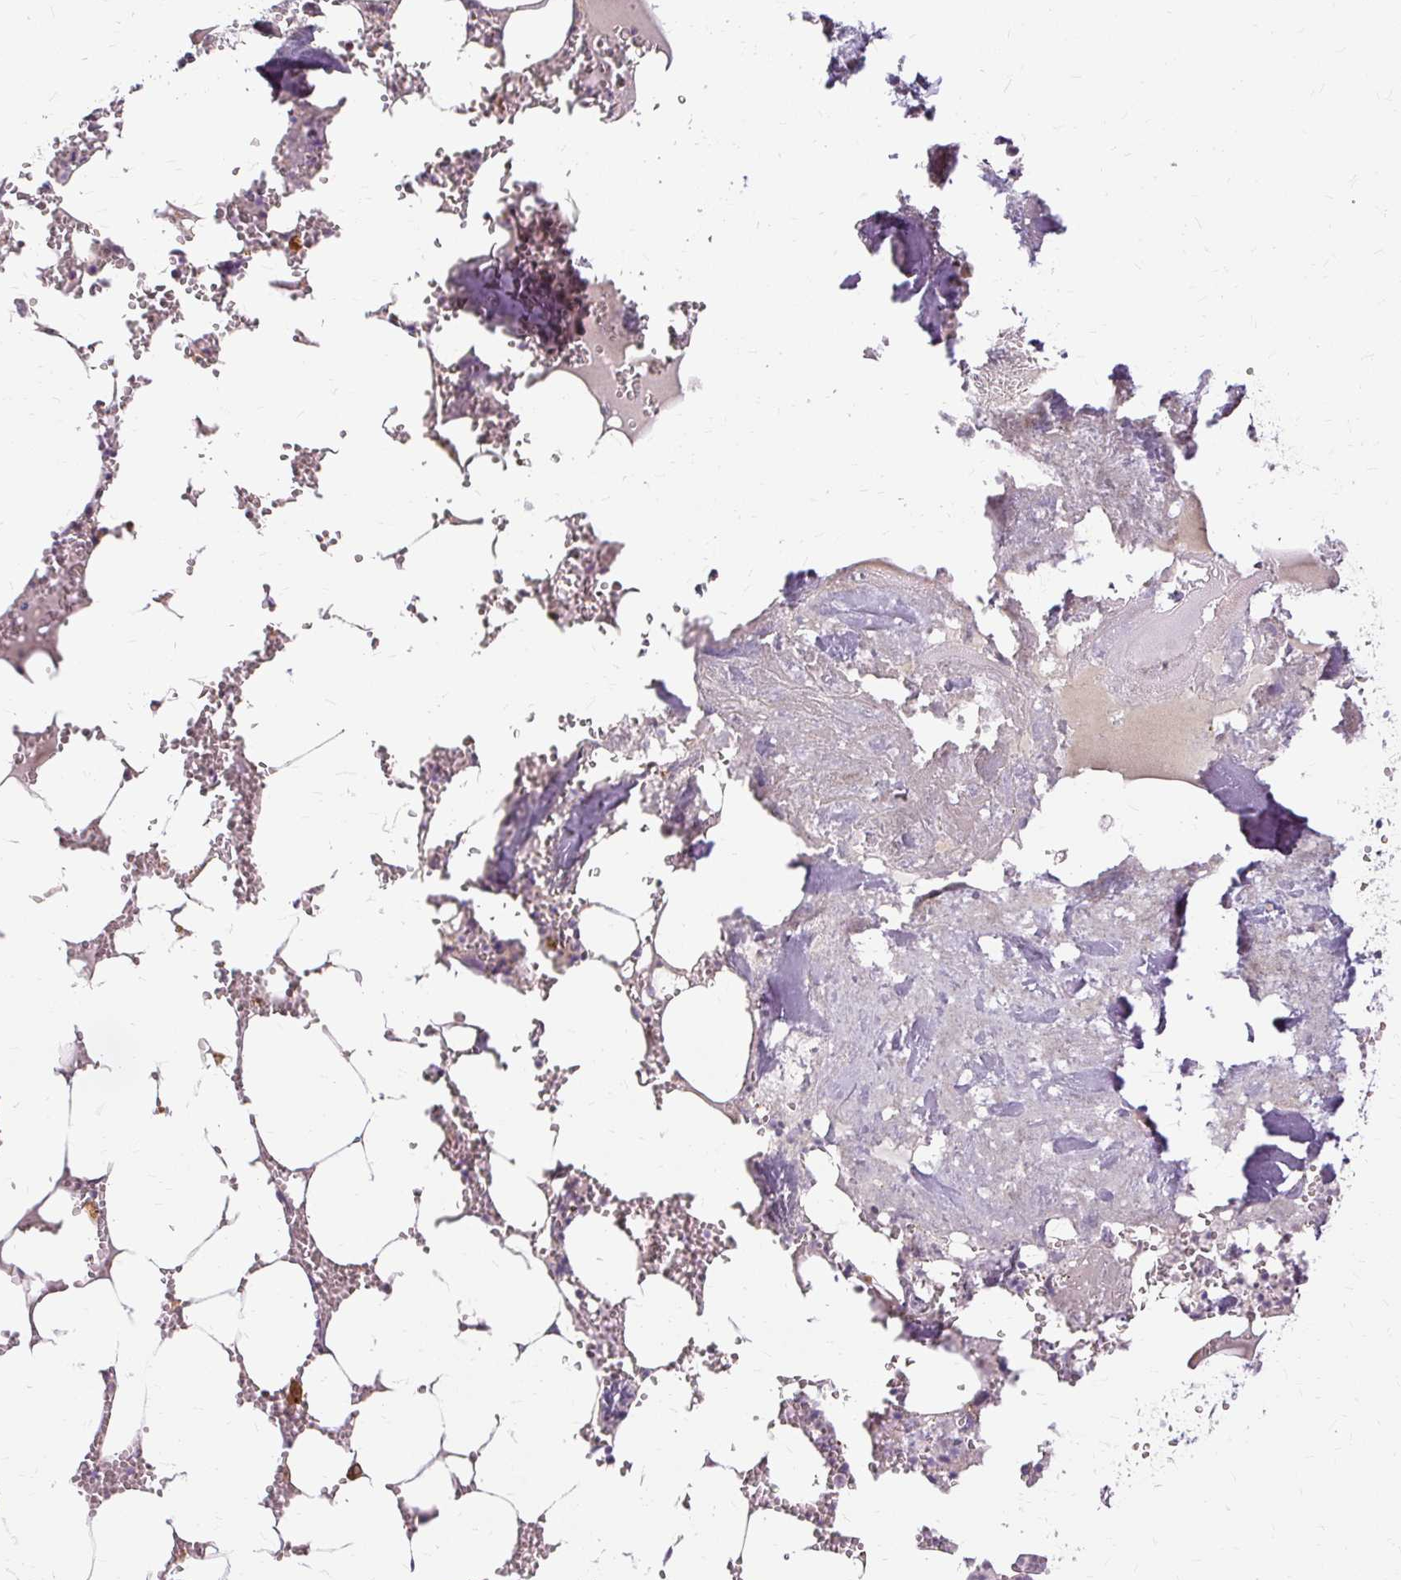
{"staining": {"intensity": "moderate", "quantity": "<25%", "location": "cytoplasmic/membranous,nuclear"}, "tissue": "bone marrow", "cell_type": "Hematopoietic cells", "image_type": "normal", "snomed": [{"axis": "morphology", "description": "Normal tissue, NOS"}, {"axis": "topography", "description": "Bone marrow"}], "caption": "Immunohistochemistry (IHC) histopathology image of normal human bone marrow stained for a protein (brown), which displays low levels of moderate cytoplasmic/membranous,nuclear staining in about <25% of hematopoietic cells.", "gene": "MMACHC", "patient": {"sex": "male", "age": 54}}